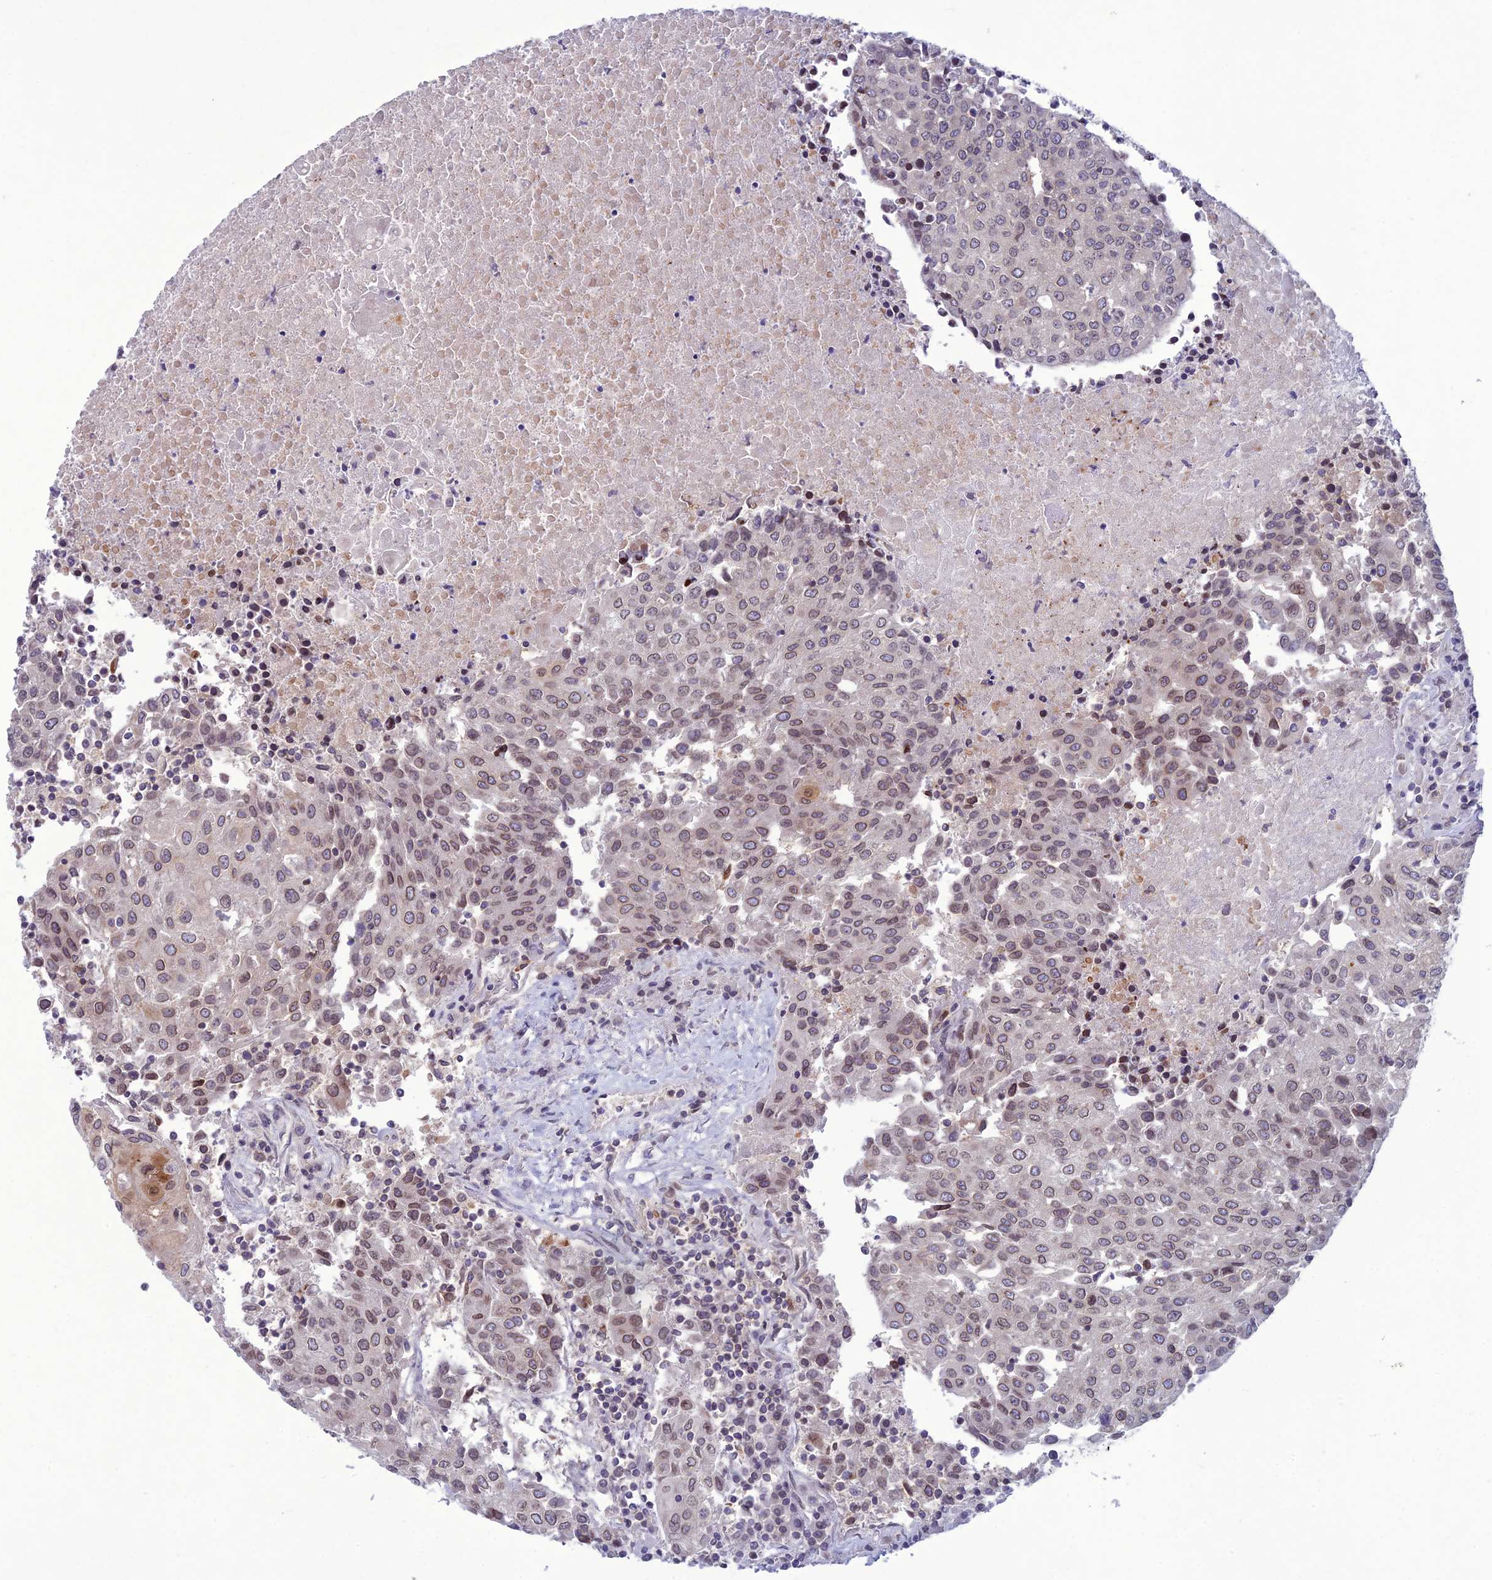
{"staining": {"intensity": "moderate", "quantity": "25%-75%", "location": "cytoplasmic/membranous,nuclear"}, "tissue": "urothelial cancer", "cell_type": "Tumor cells", "image_type": "cancer", "snomed": [{"axis": "morphology", "description": "Urothelial carcinoma, High grade"}, {"axis": "topography", "description": "Urinary bladder"}], "caption": "This is an image of immunohistochemistry staining of urothelial carcinoma (high-grade), which shows moderate positivity in the cytoplasmic/membranous and nuclear of tumor cells.", "gene": "WDR46", "patient": {"sex": "female", "age": 85}}